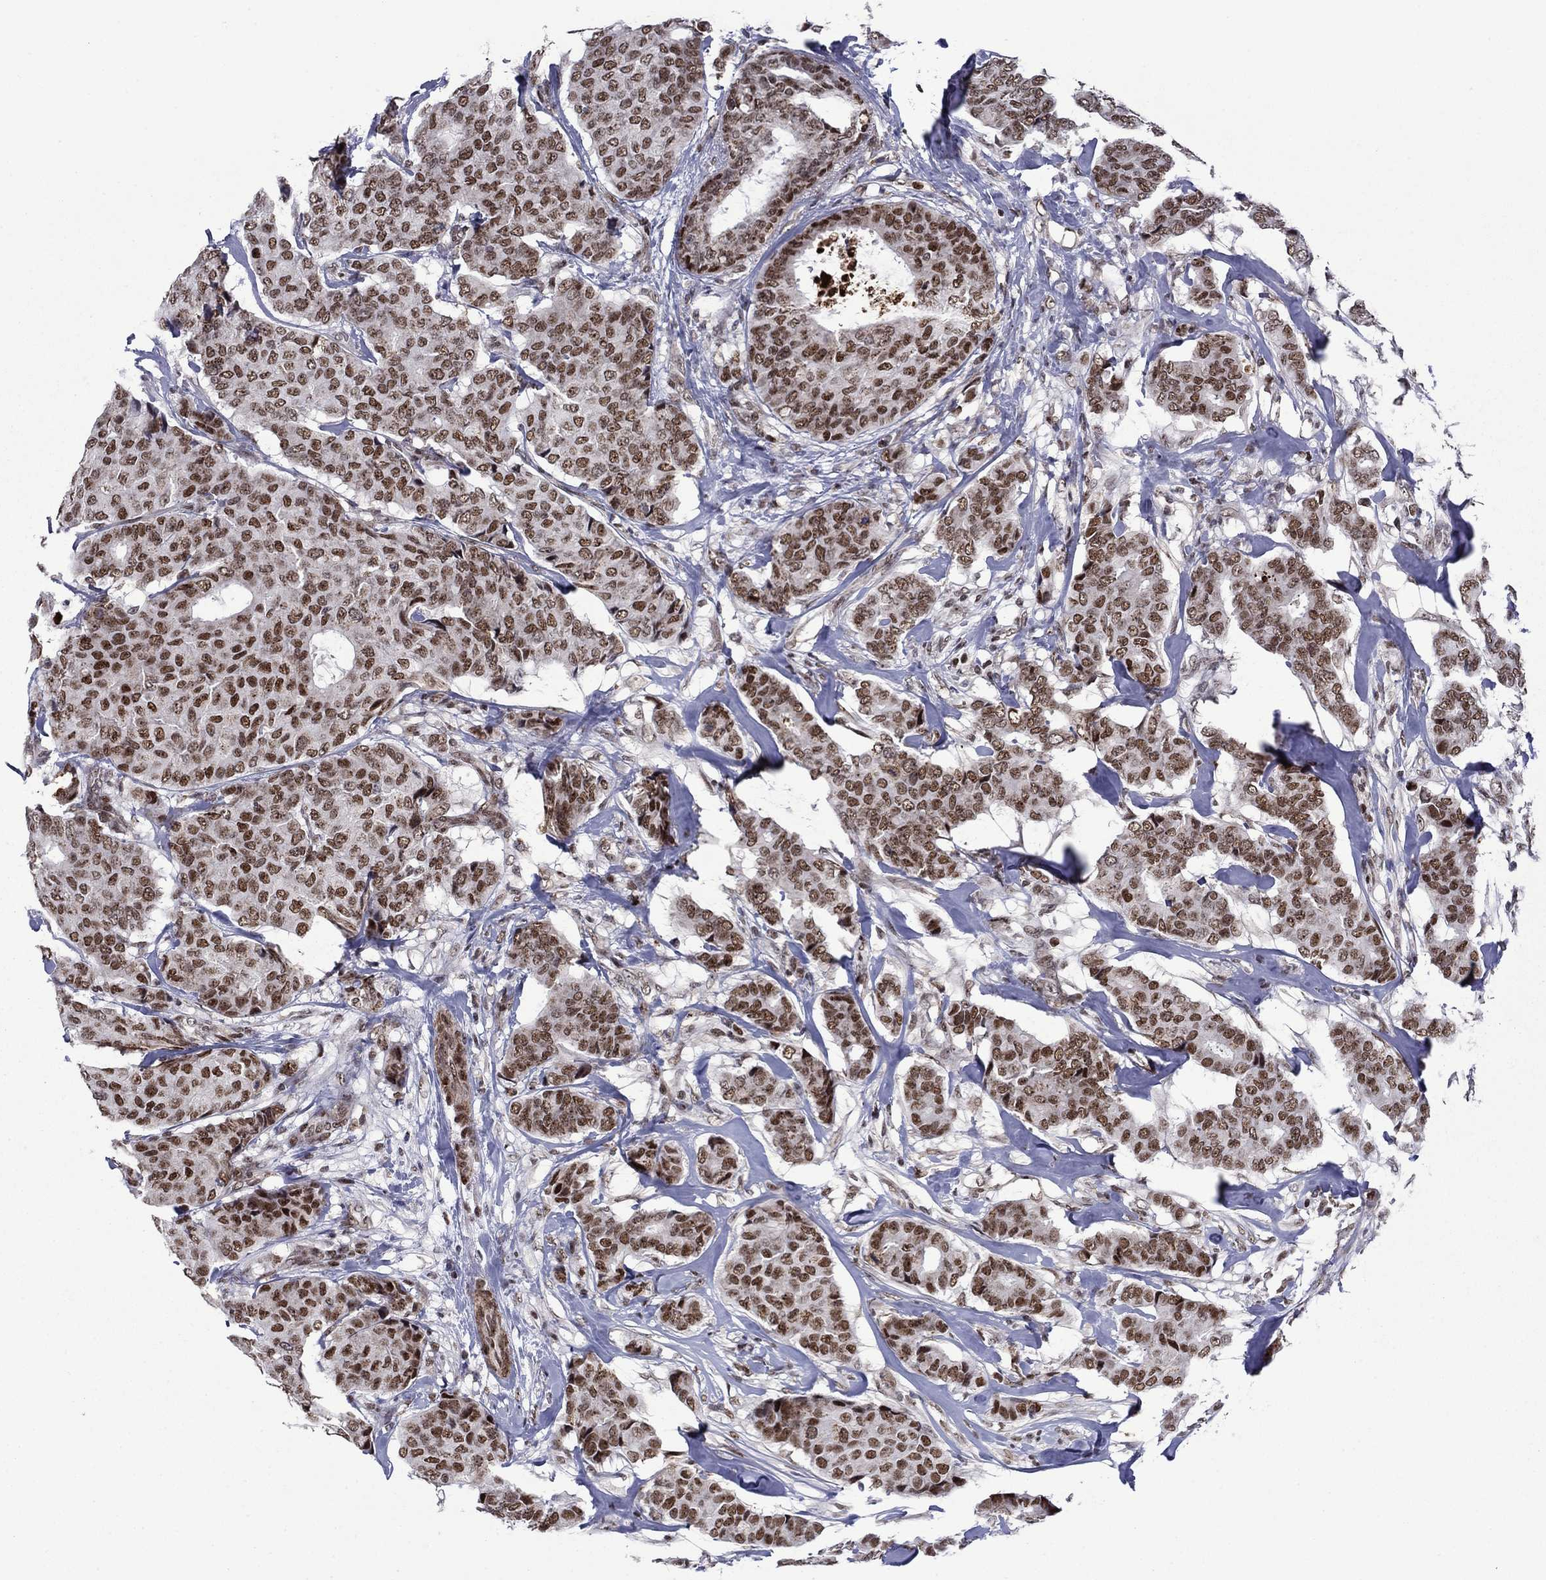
{"staining": {"intensity": "strong", "quantity": "25%-75%", "location": "nuclear"}, "tissue": "breast cancer", "cell_type": "Tumor cells", "image_type": "cancer", "snomed": [{"axis": "morphology", "description": "Duct carcinoma"}, {"axis": "topography", "description": "Breast"}], "caption": "Intraductal carcinoma (breast) was stained to show a protein in brown. There is high levels of strong nuclear positivity in approximately 25%-75% of tumor cells.", "gene": "SURF2", "patient": {"sex": "female", "age": 75}}